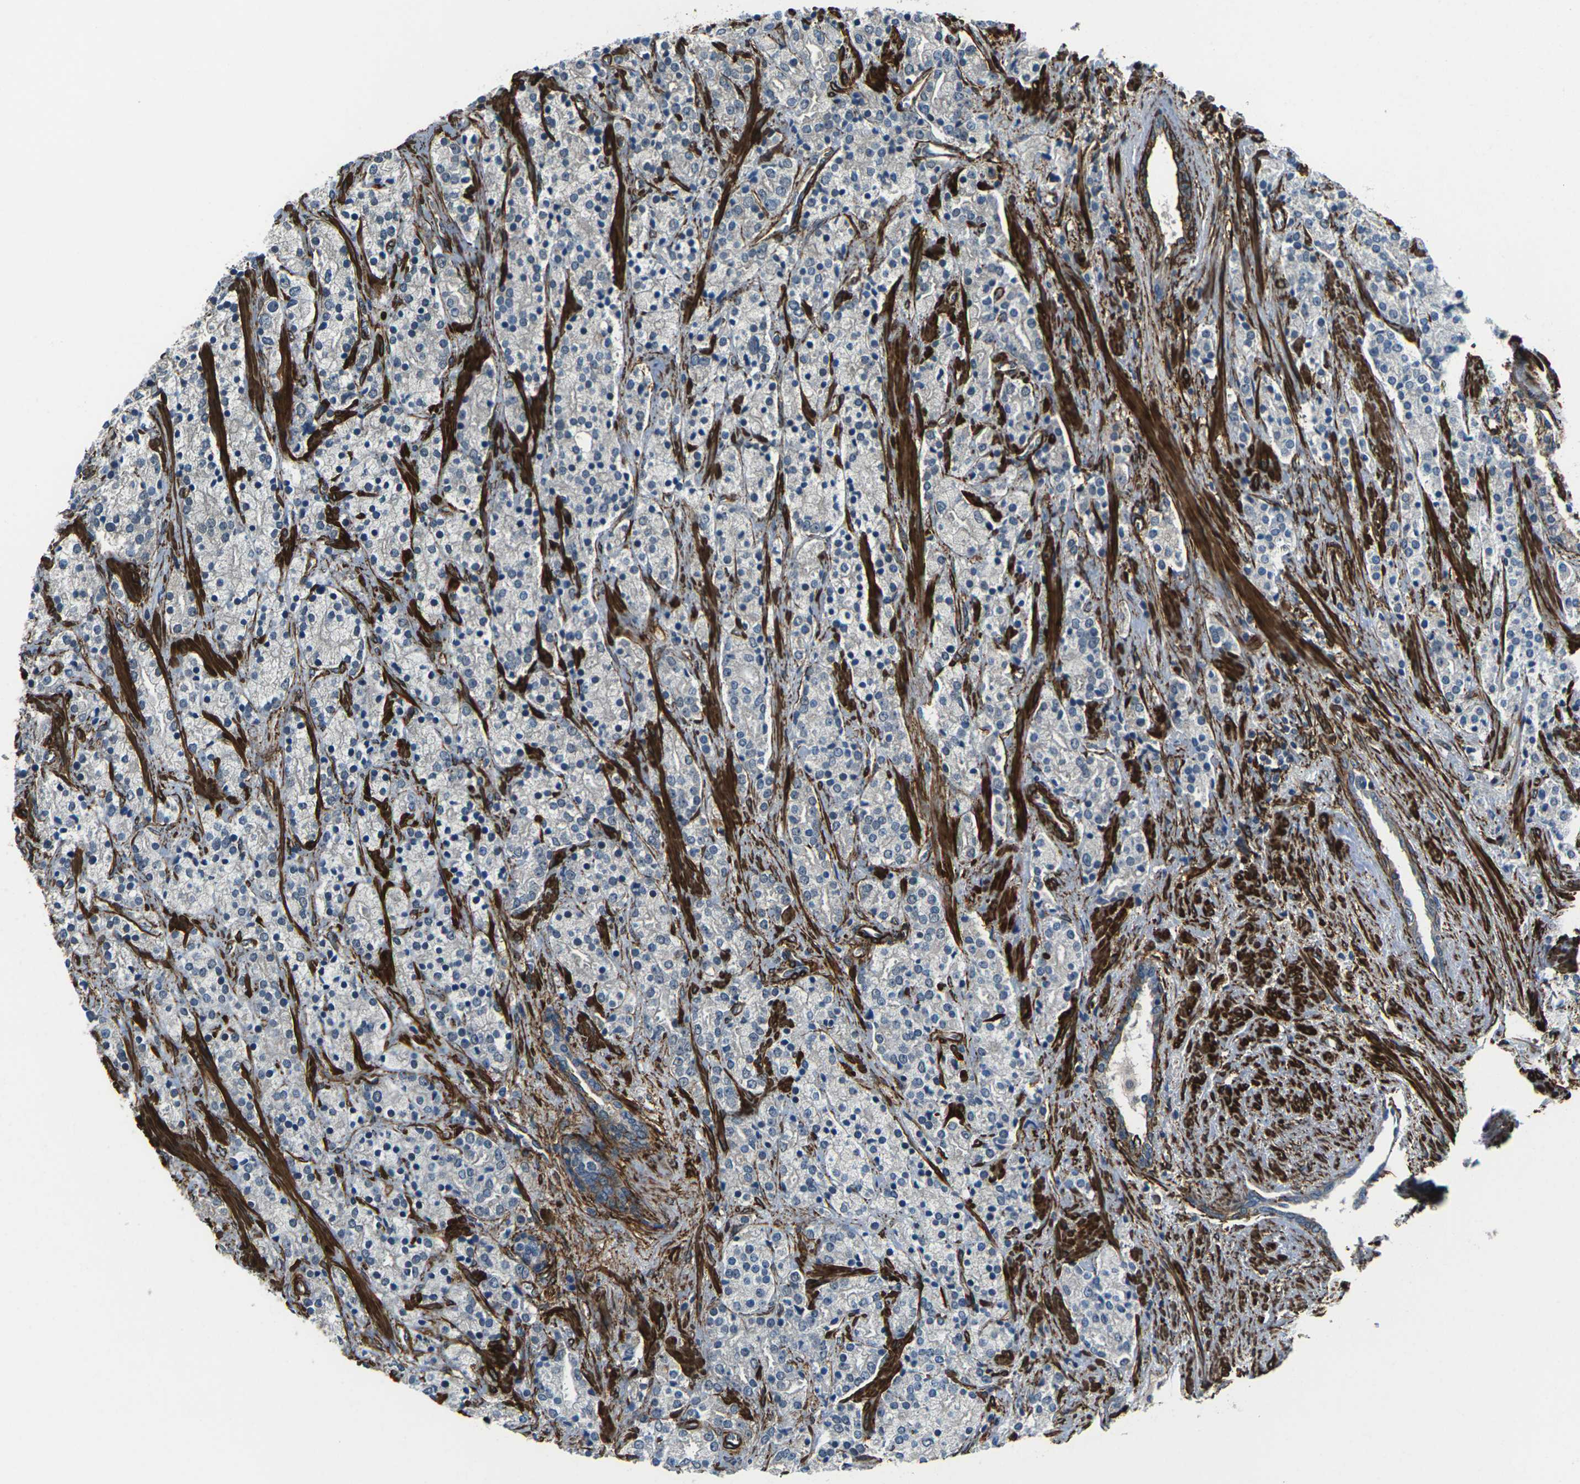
{"staining": {"intensity": "negative", "quantity": "none", "location": "none"}, "tissue": "prostate cancer", "cell_type": "Tumor cells", "image_type": "cancer", "snomed": [{"axis": "morphology", "description": "Adenocarcinoma, High grade"}, {"axis": "topography", "description": "Prostate"}], "caption": "This is a micrograph of IHC staining of prostate adenocarcinoma (high-grade), which shows no positivity in tumor cells. Nuclei are stained in blue.", "gene": "GRAMD1C", "patient": {"sex": "male", "age": 71}}